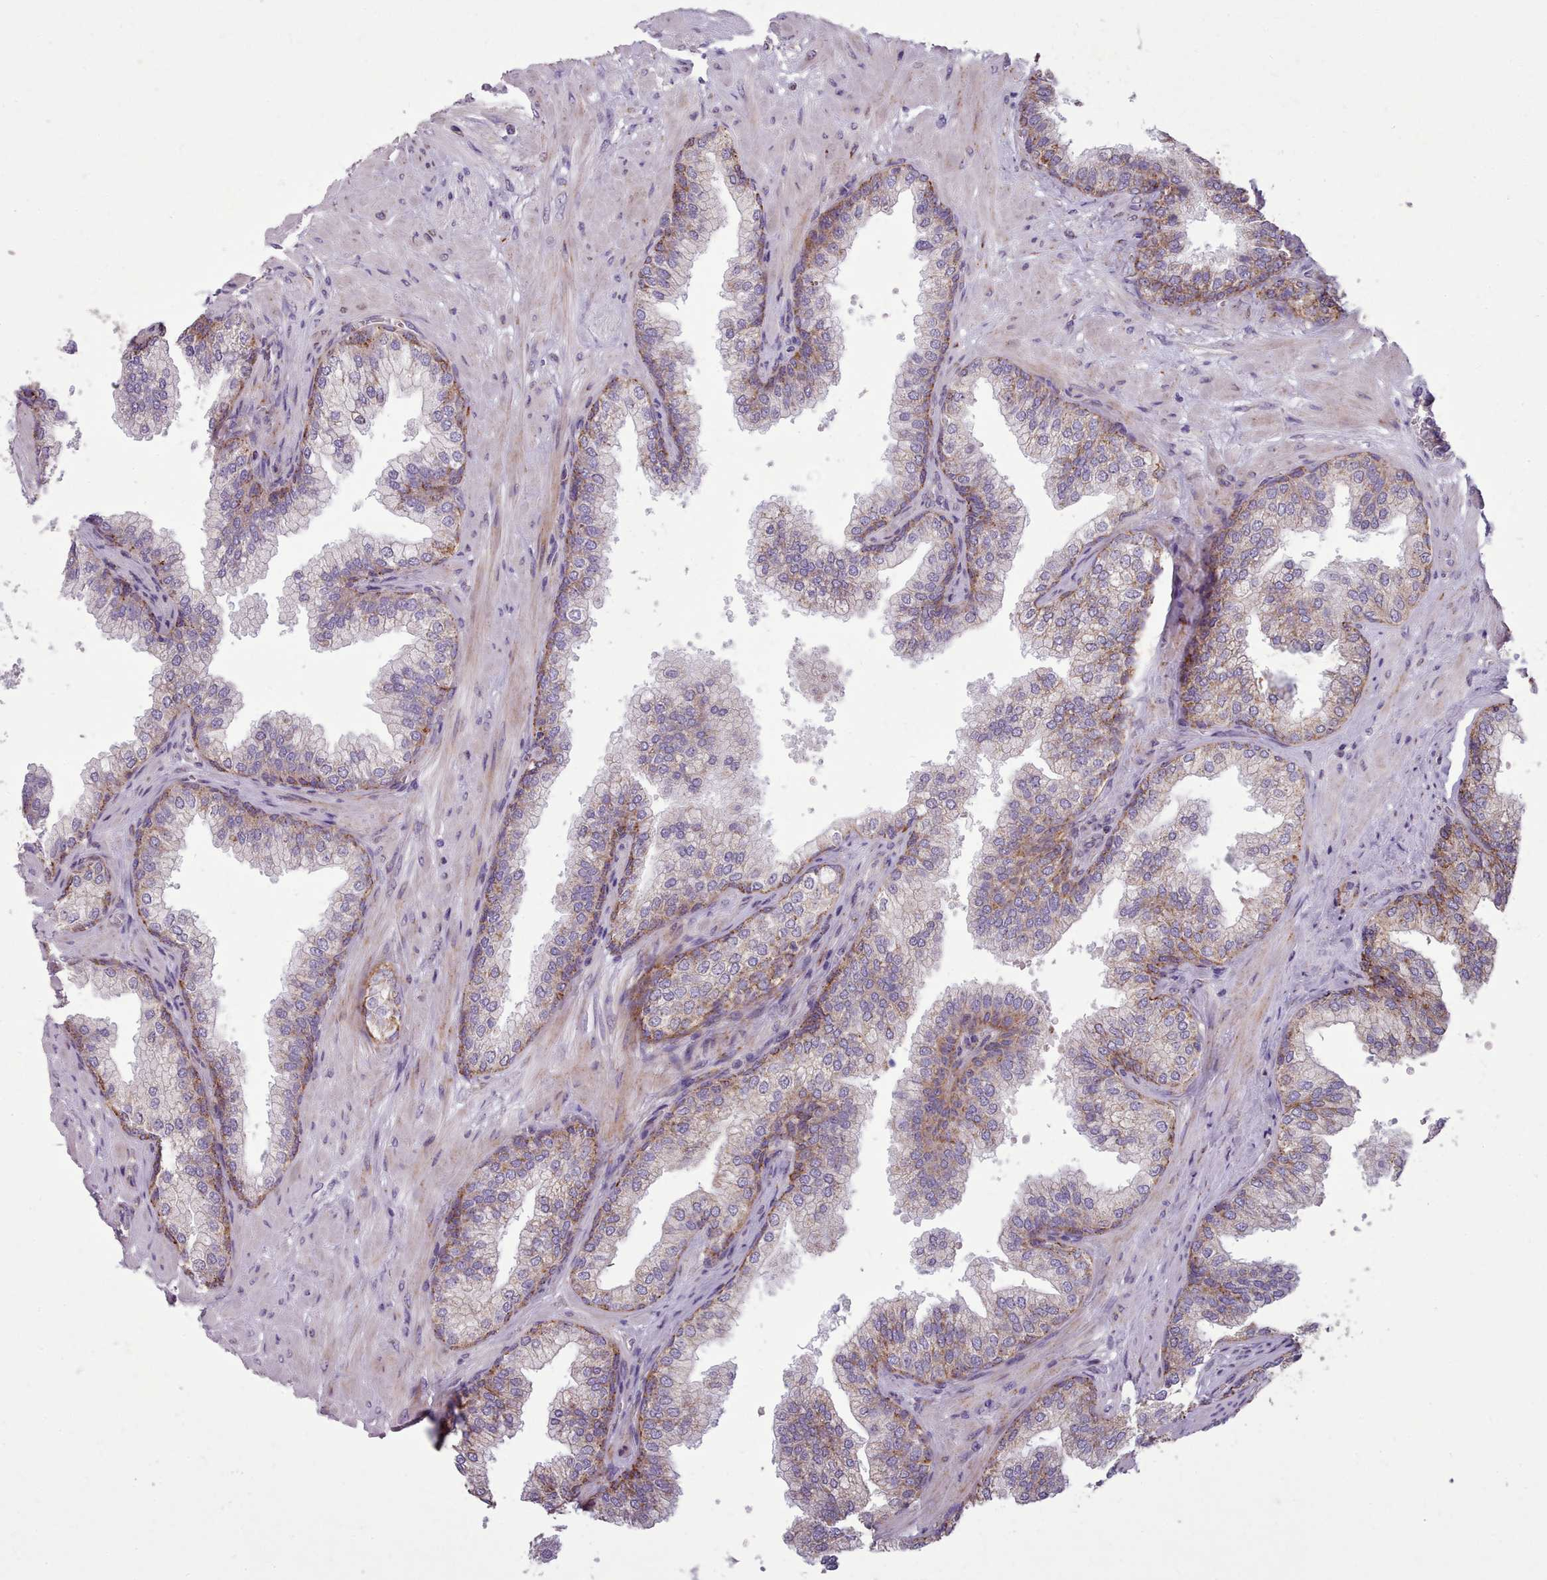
{"staining": {"intensity": "moderate", "quantity": "25%-75%", "location": "cytoplasmic/membranous"}, "tissue": "prostate", "cell_type": "Glandular cells", "image_type": "normal", "snomed": [{"axis": "morphology", "description": "Normal tissue, NOS"}, {"axis": "topography", "description": "Prostate"}], "caption": "This image shows IHC staining of normal human prostate, with medium moderate cytoplasmic/membranous positivity in approximately 25%-75% of glandular cells.", "gene": "FKBP10", "patient": {"sex": "male", "age": 60}}